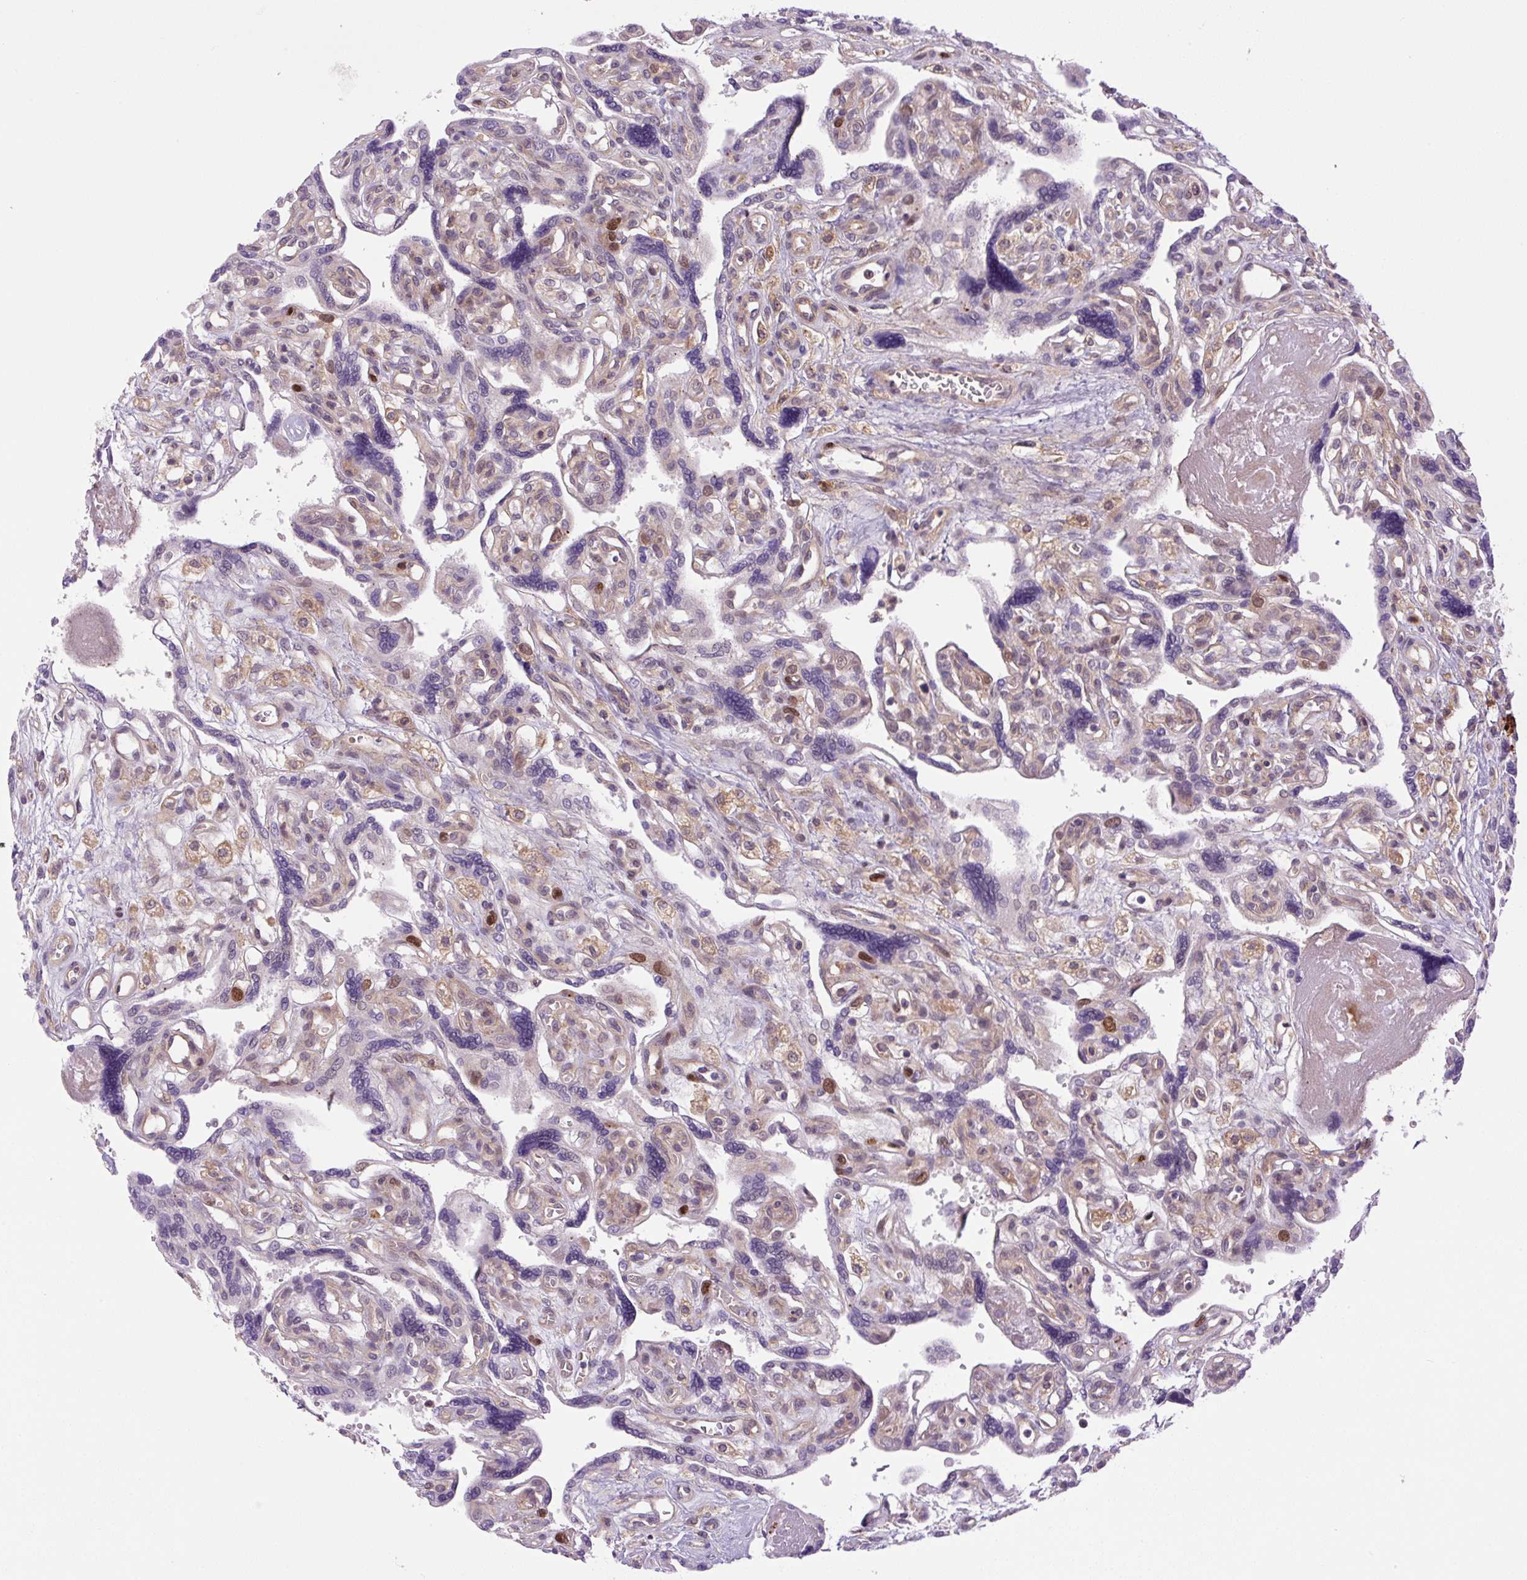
{"staining": {"intensity": "strong", "quantity": "<25%", "location": "nuclear"}, "tissue": "placenta", "cell_type": "Trophoblastic cells", "image_type": "normal", "snomed": [{"axis": "morphology", "description": "Normal tissue, NOS"}, {"axis": "topography", "description": "Placenta"}], "caption": "Benign placenta was stained to show a protein in brown. There is medium levels of strong nuclear positivity in approximately <25% of trophoblastic cells.", "gene": "KIFC1", "patient": {"sex": "female", "age": 39}}